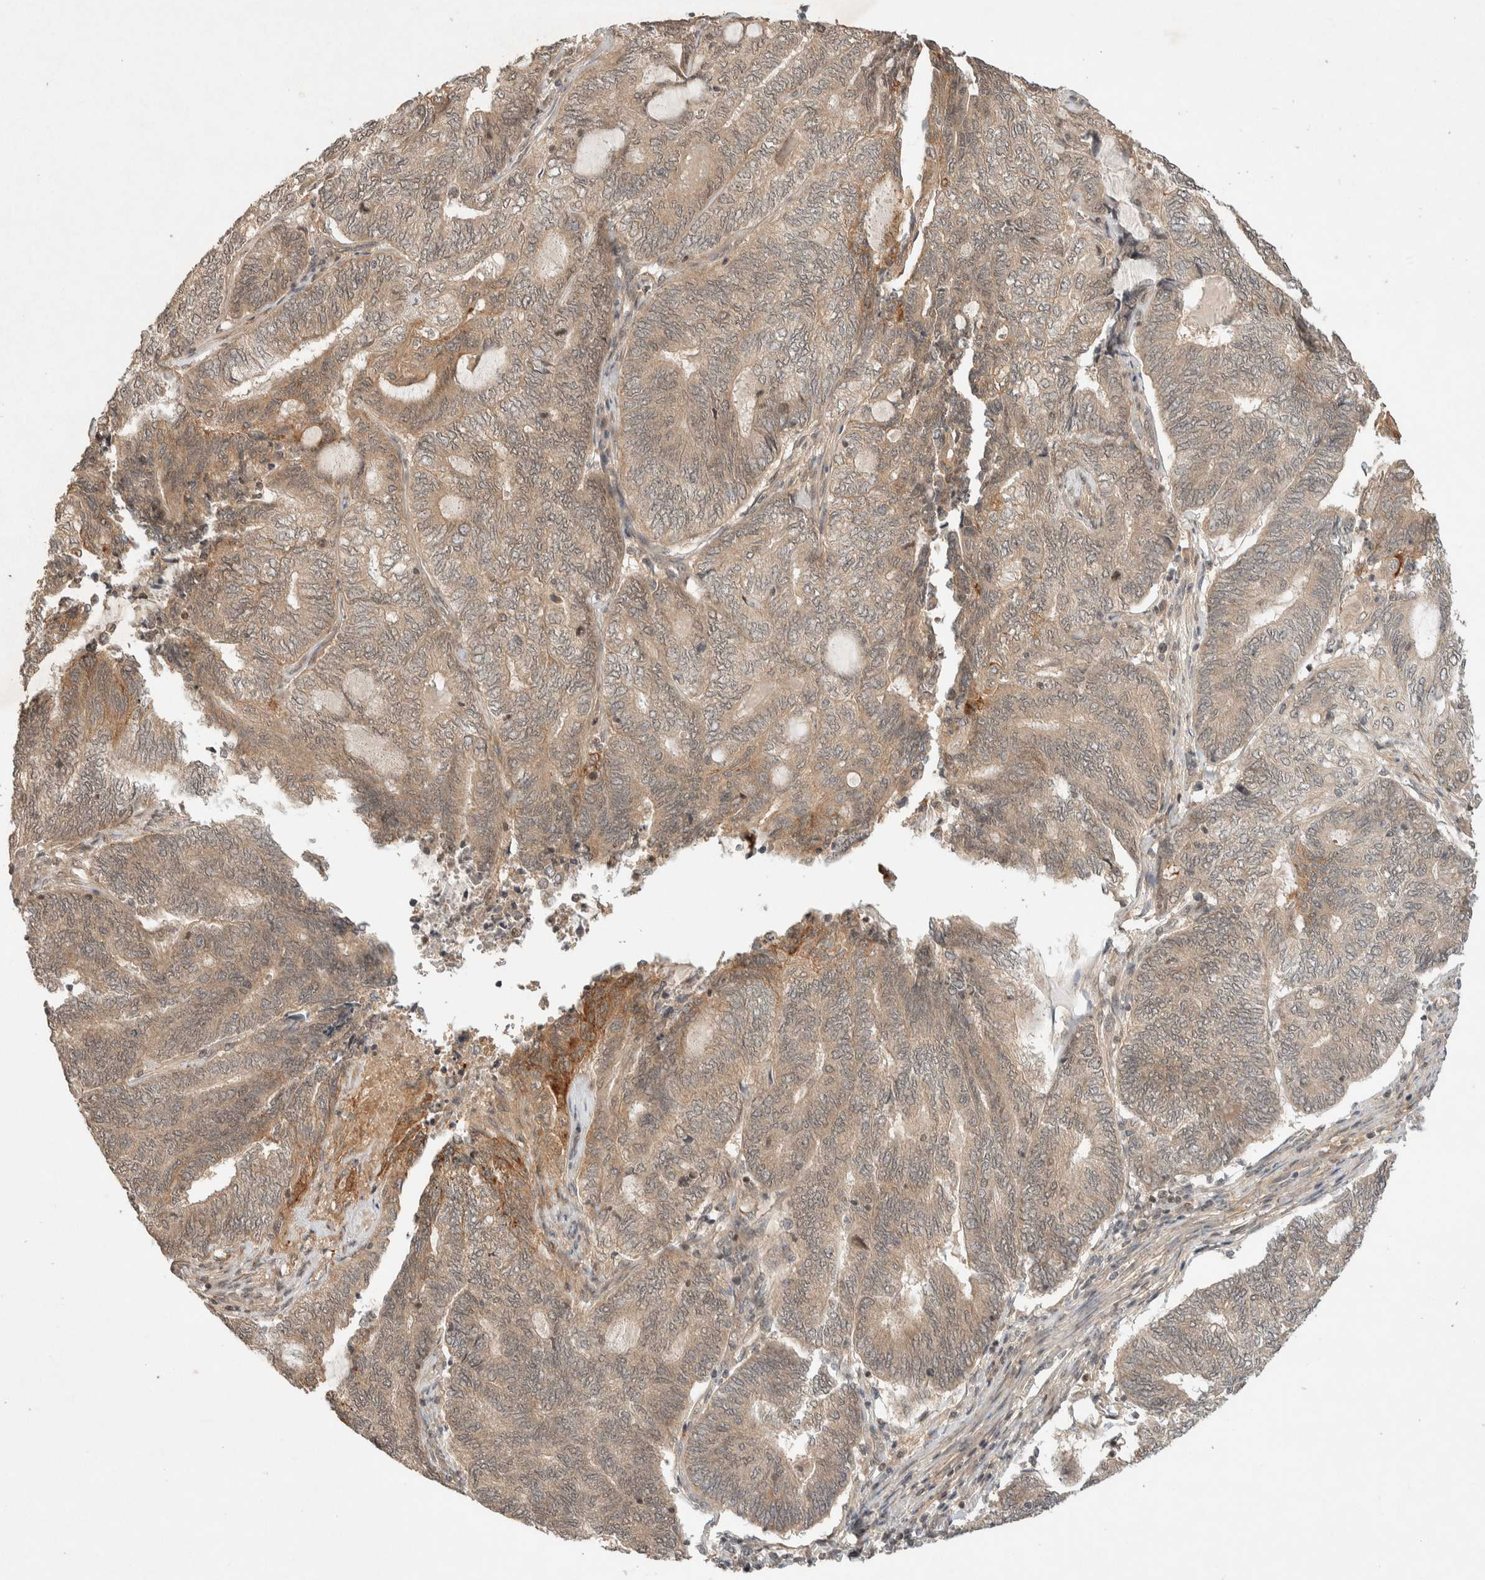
{"staining": {"intensity": "weak", "quantity": ">75%", "location": "cytoplasmic/membranous"}, "tissue": "endometrial cancer", "cell_type": "Tumor cells", "image_type": "cancer", "snomed": [{"axis": "morphology", "description": "Adenocarcinoma, NOS"}, {"axis": "topography", "description": "Uterus"}, {"axis": "topography", "description": "Endometrium"}], "caption": "An image showing weak cytoplasmic/membranous positivity in about >75% of tumor cells in adenocarcinoma (endometrial), as visualized by brown immunohistochemical staining.", "gene": "THRA", "patient": {"sex": "female", "age": 70}}